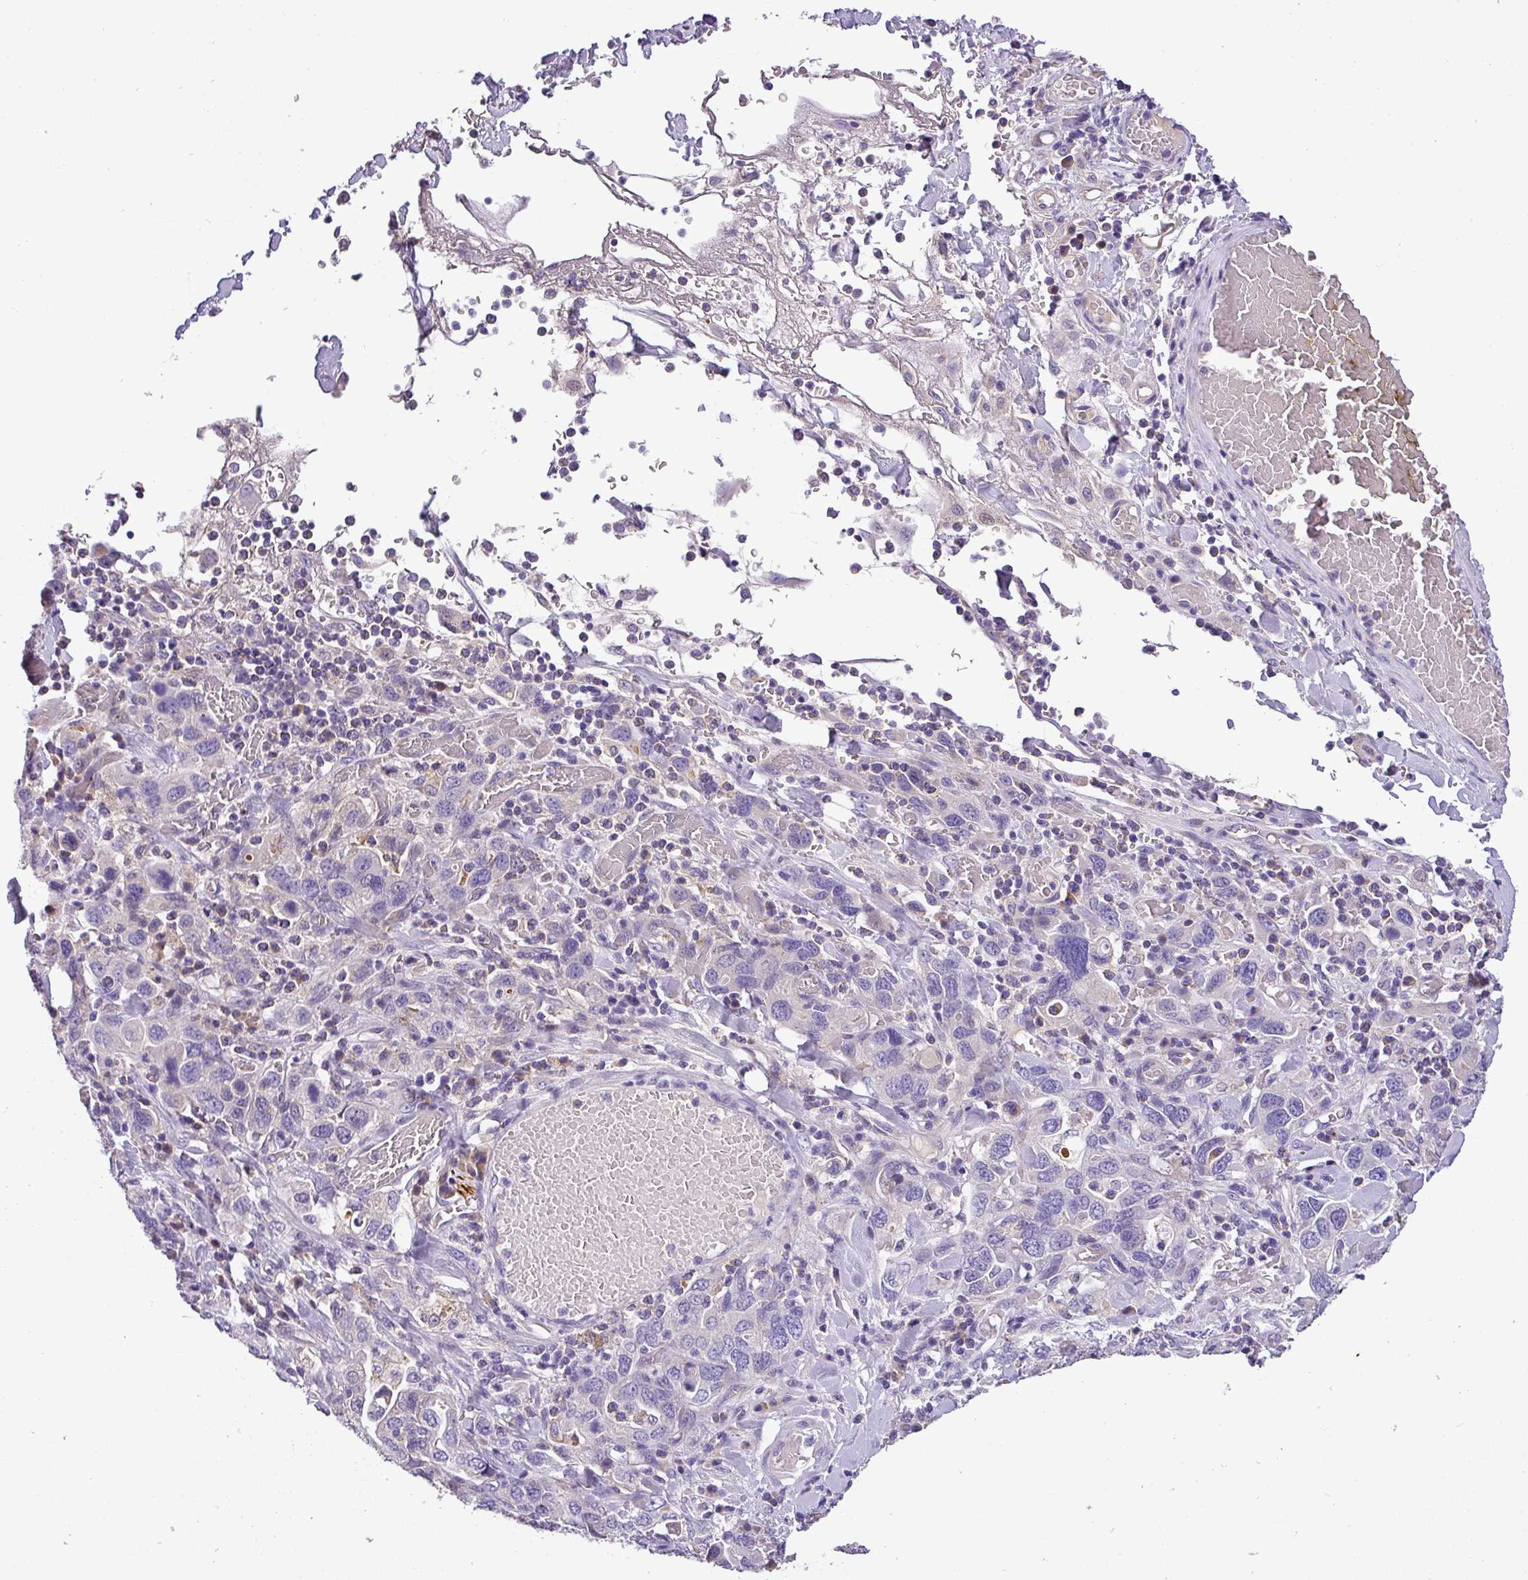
{"staining": {"intensity": "negative", "quantity": "none", "location": "none"}, "tissue": "stomach cancer", "cell_type": "Tumor cells", "image_type": "cancer", "snomed": [{"axis": "morphology", "description": "Adenocarcinoma, NOS"}, {"axis": "topography", "description": "Stomach, upper"}, {"axis": "topography", "description": "Stomach"}], "caption": "Photomicrograph shows no significant protein staining in tumor cells of stomach adenocarcinoma.", "gene": "ANXA2R", "patient": {"sex": "male", "age": 62}}